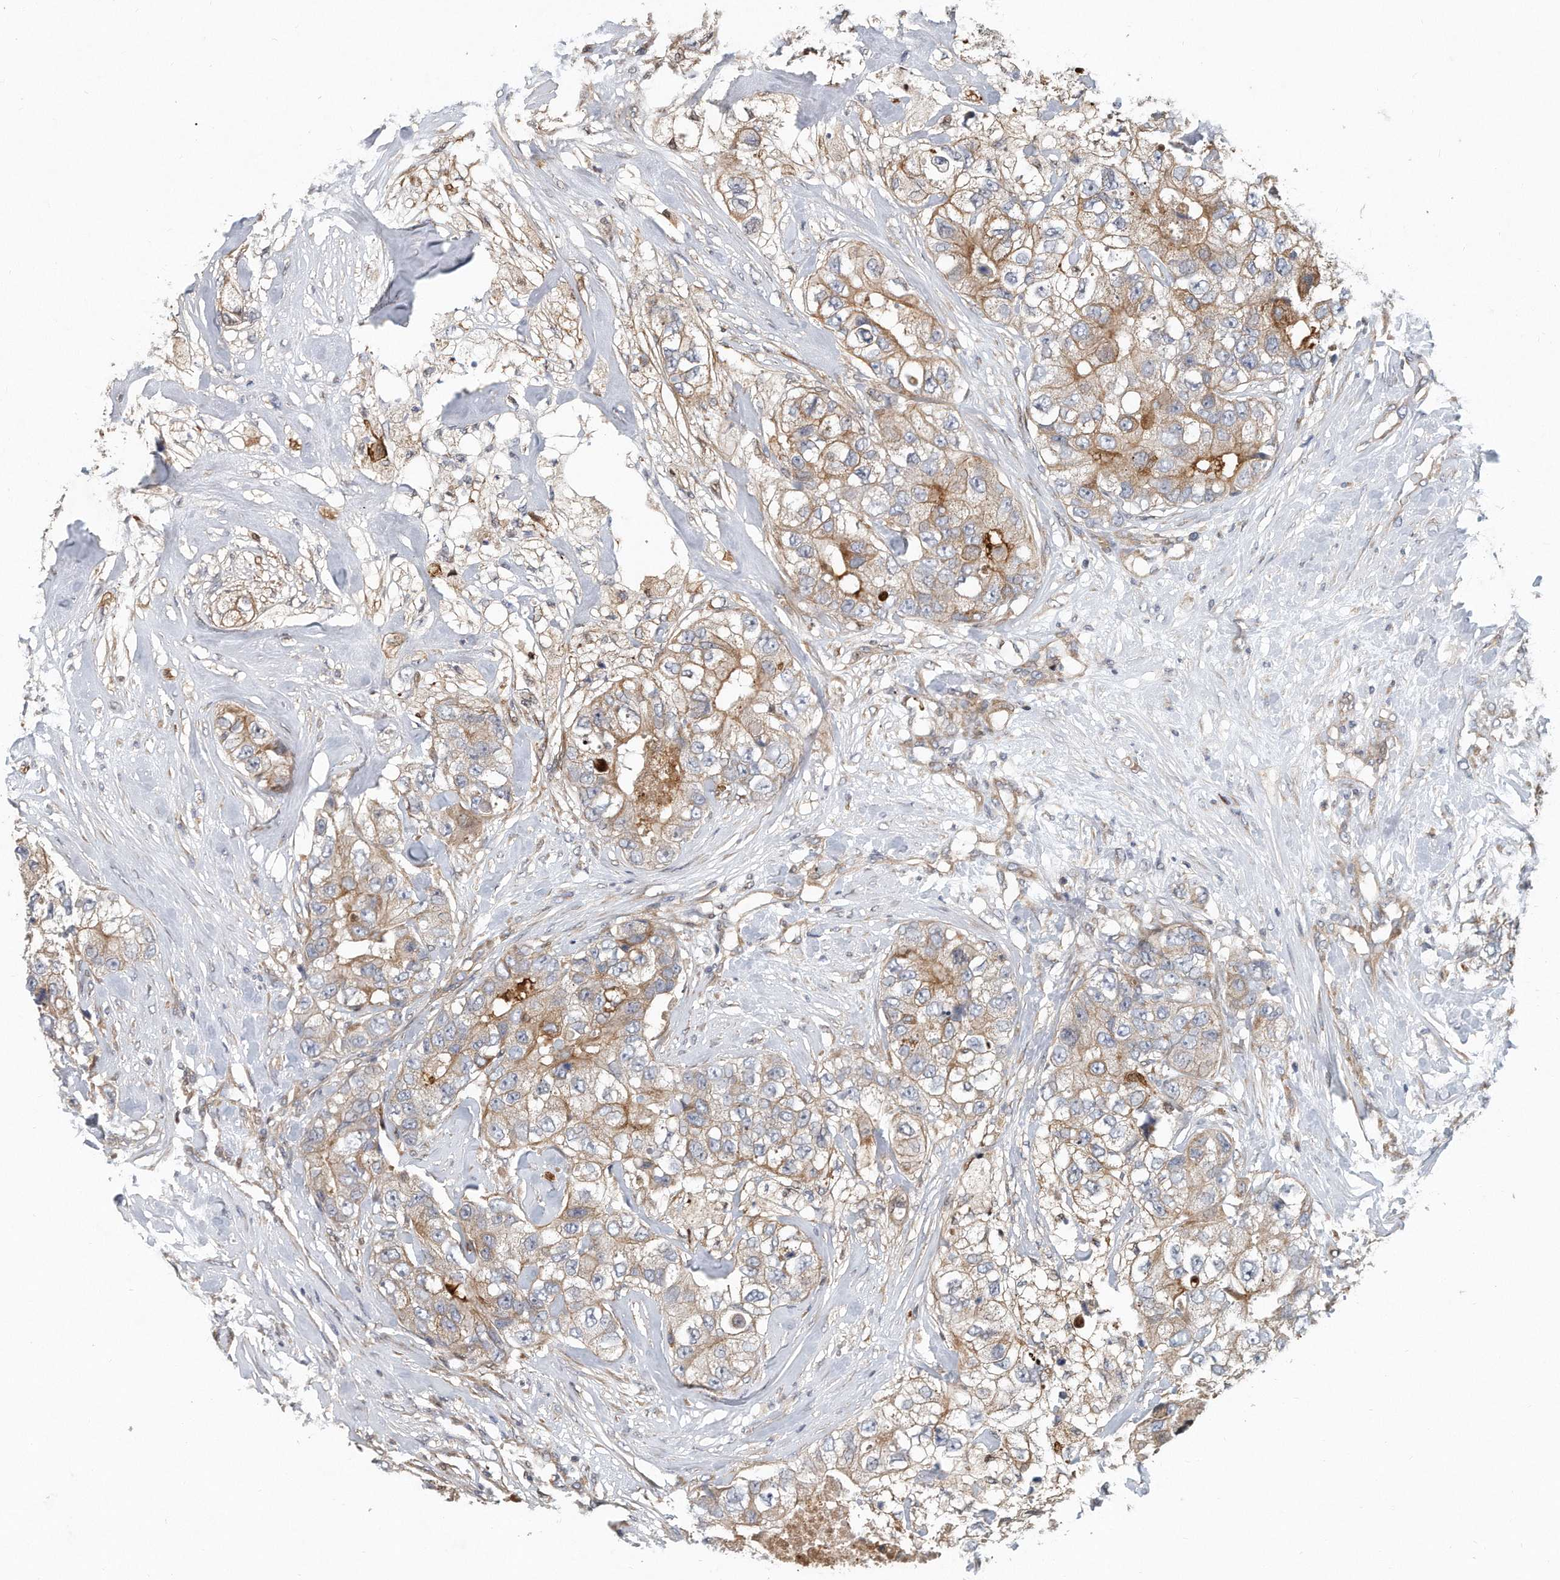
{"staining": {"intensity": "moderate", "quantity": "25%-75%", "location": "cytoplasmic/membranous"}, "tissue": "breast cancer", "cell_type": "Tumor cells", "image_type": "cancer", "snomed": [{"axis": "morphology", "description": "Duct carcinoma"}, {"axis": "topography", "description": "Breast"}], "caption": "Immunohistochemistry (IHC) (DAB) staining of intraductal carcinoma (breast) reveals moderate cytoplasmic/membranous protein positivity in approximately 25%-75% of tumor cells.", "gene": "PCDH8", "patient": {"sex": "female", "age": 62}}